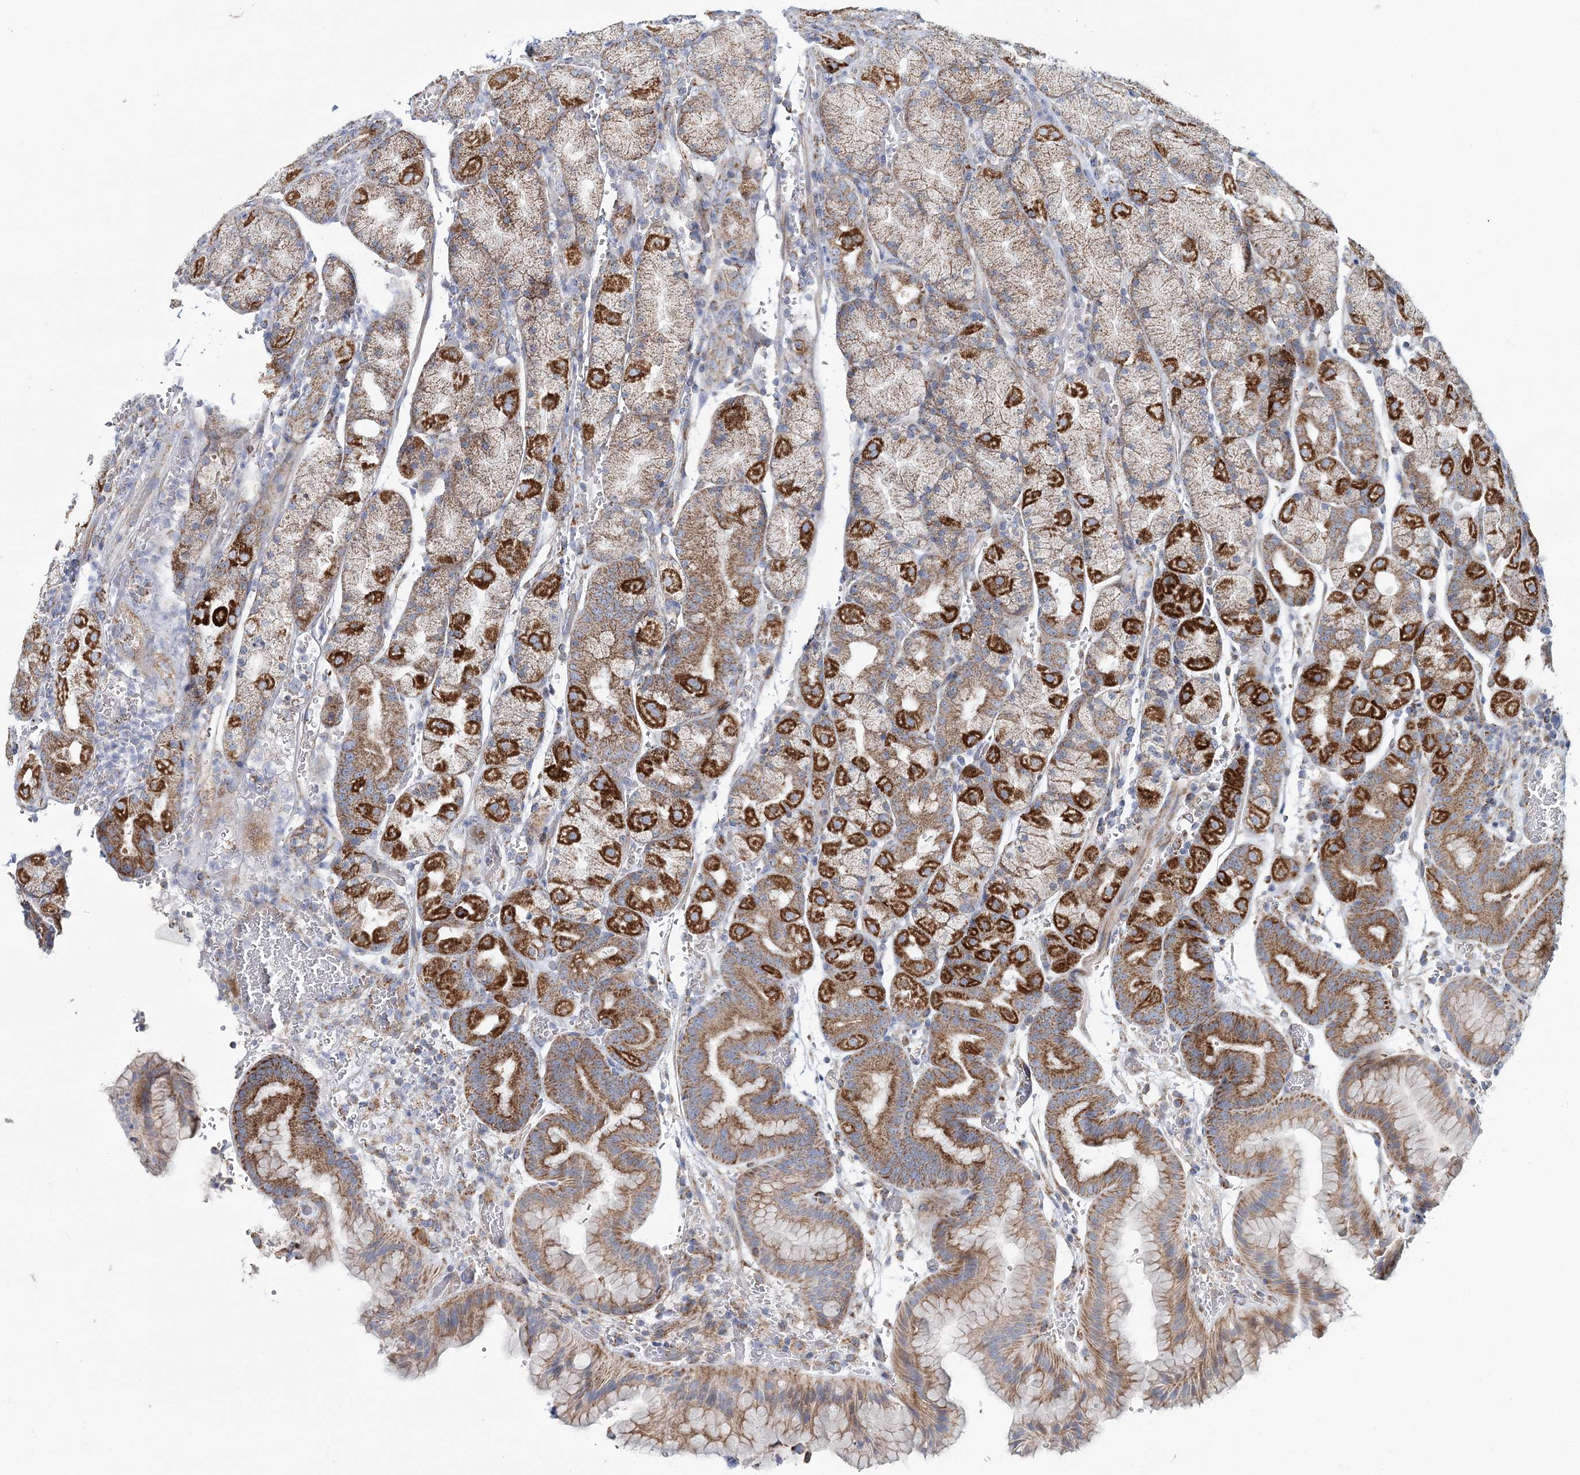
{"staining": {"intensity": "strong", "quantity": "25%-75%", "location": "cytoplasmic/membranous"}, "tissue": "stomach", "cell_type": "Glandular cells", "image_type": "normal", "snomed": [{"axis": "morphology", "description": "Normal tissue, NOS"}, {"axis": "morphology", "description": "Carcinoid, malignant, NOS"}, {"axis": "topography", "description": "Stomach, upper"}], "caption": "Human stomach stained with a brown dye reveals strong cytoplasmic/membranous positive positivity in about 25%-75% of glandular cells.", "gene": "ARHGAP6", "patient": {"sex": "male", "age": 39}}